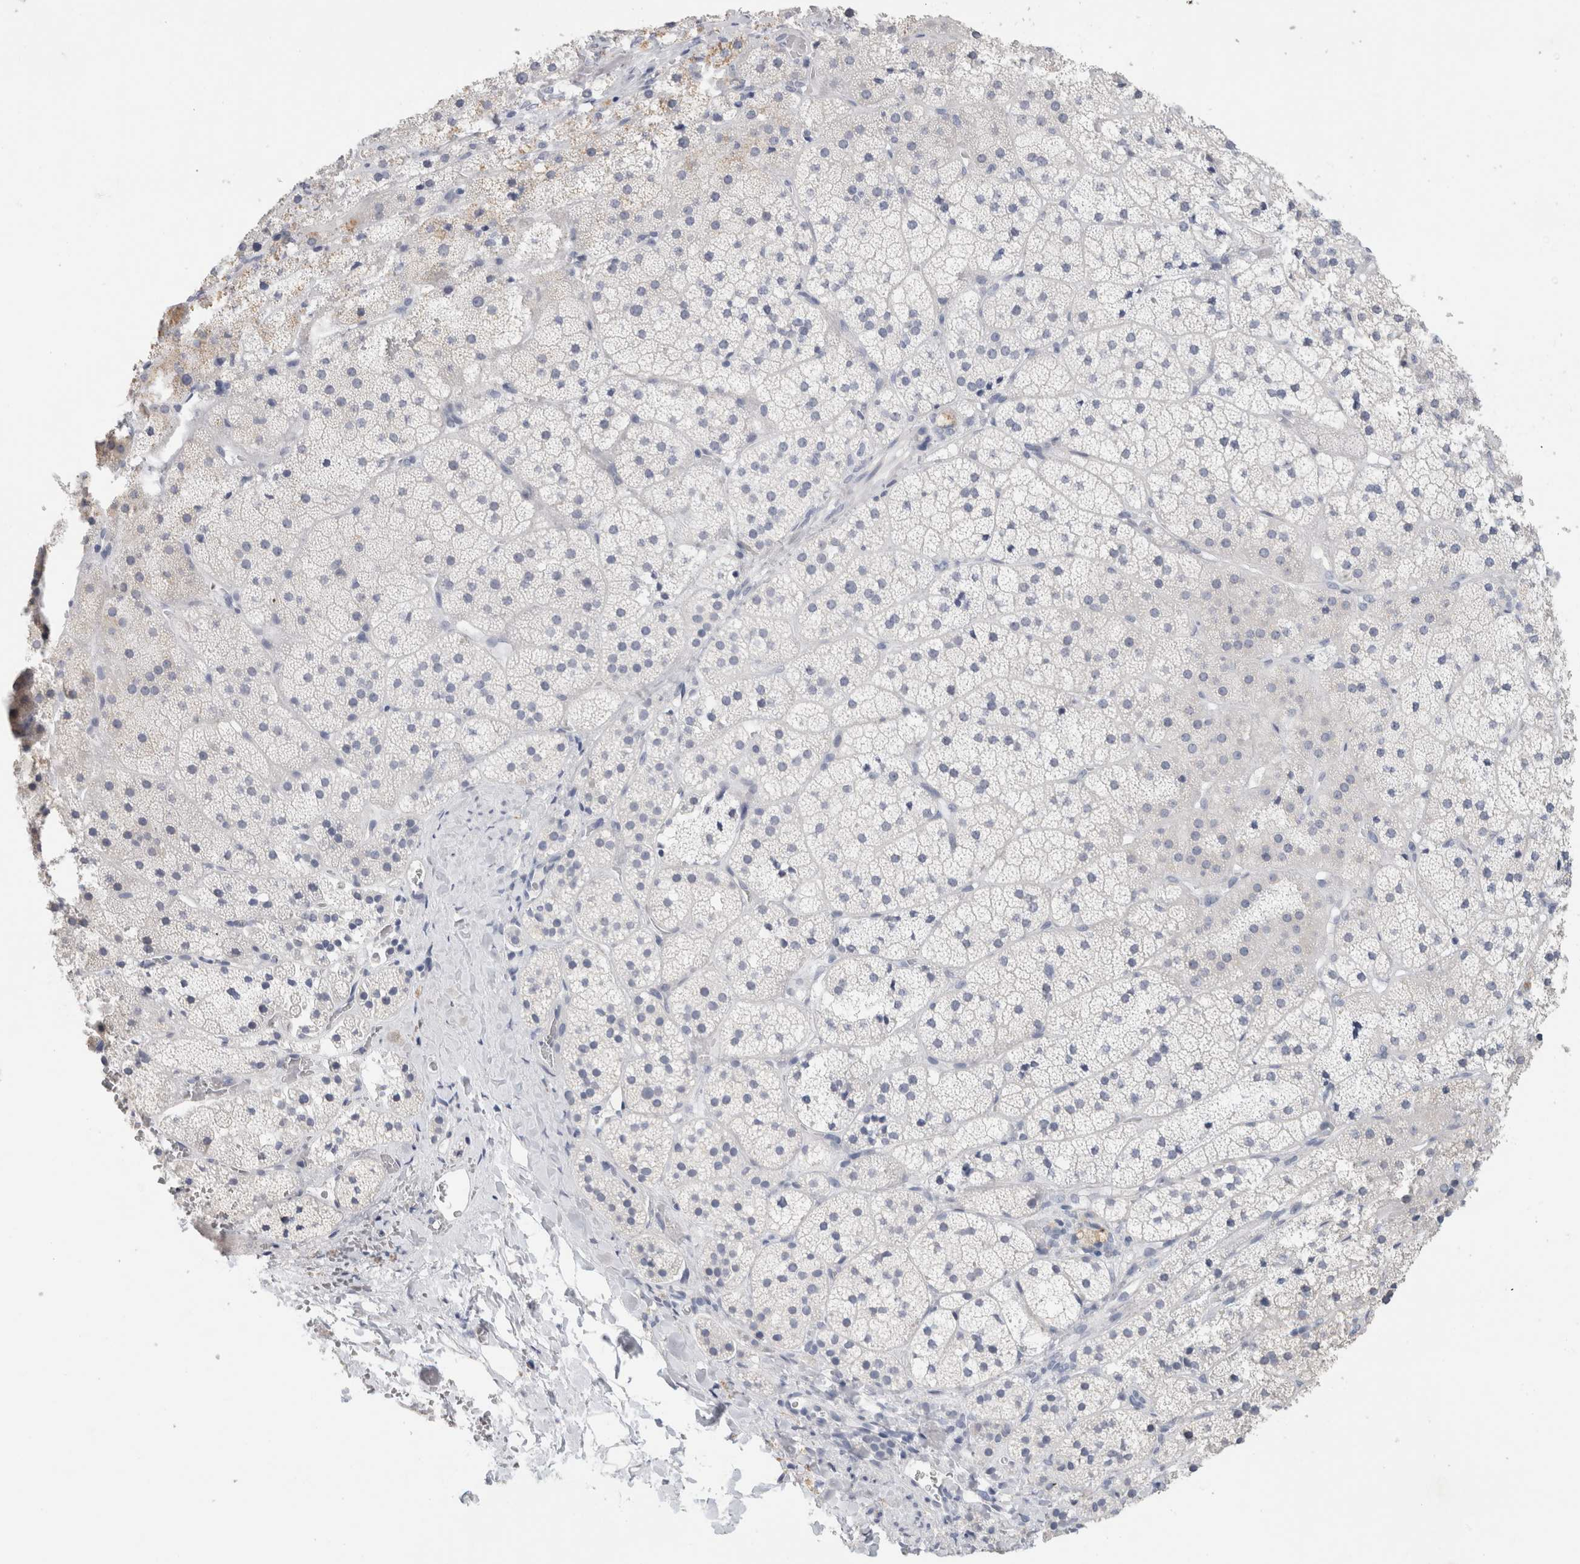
{"staining": {"intensity": "moderate", "quantity": "<25%", "location": "cytoplasmic/membranous"}, "tissue": "adrenal gland", "cell_type": "Glandular cells", "image_type": "normal", "snomed": [{"axis": "morphology", "description": "Normal tissue, NOS"}, {"axis": "topography", "description": "Adrenal gland"}], "caption": "Immunohistochemistry (IHC) (DAB) staining of benign human adrenal gland shows moderate cytoplasmic/membranous protein expression in approximately <25% of glandular cells. (DAB (3,3'-diaminobenzidine) IHC with brightfield microscopy, high magnification).", "gene": "BCAN", "patient": {"sex": "female", "age": 44}}